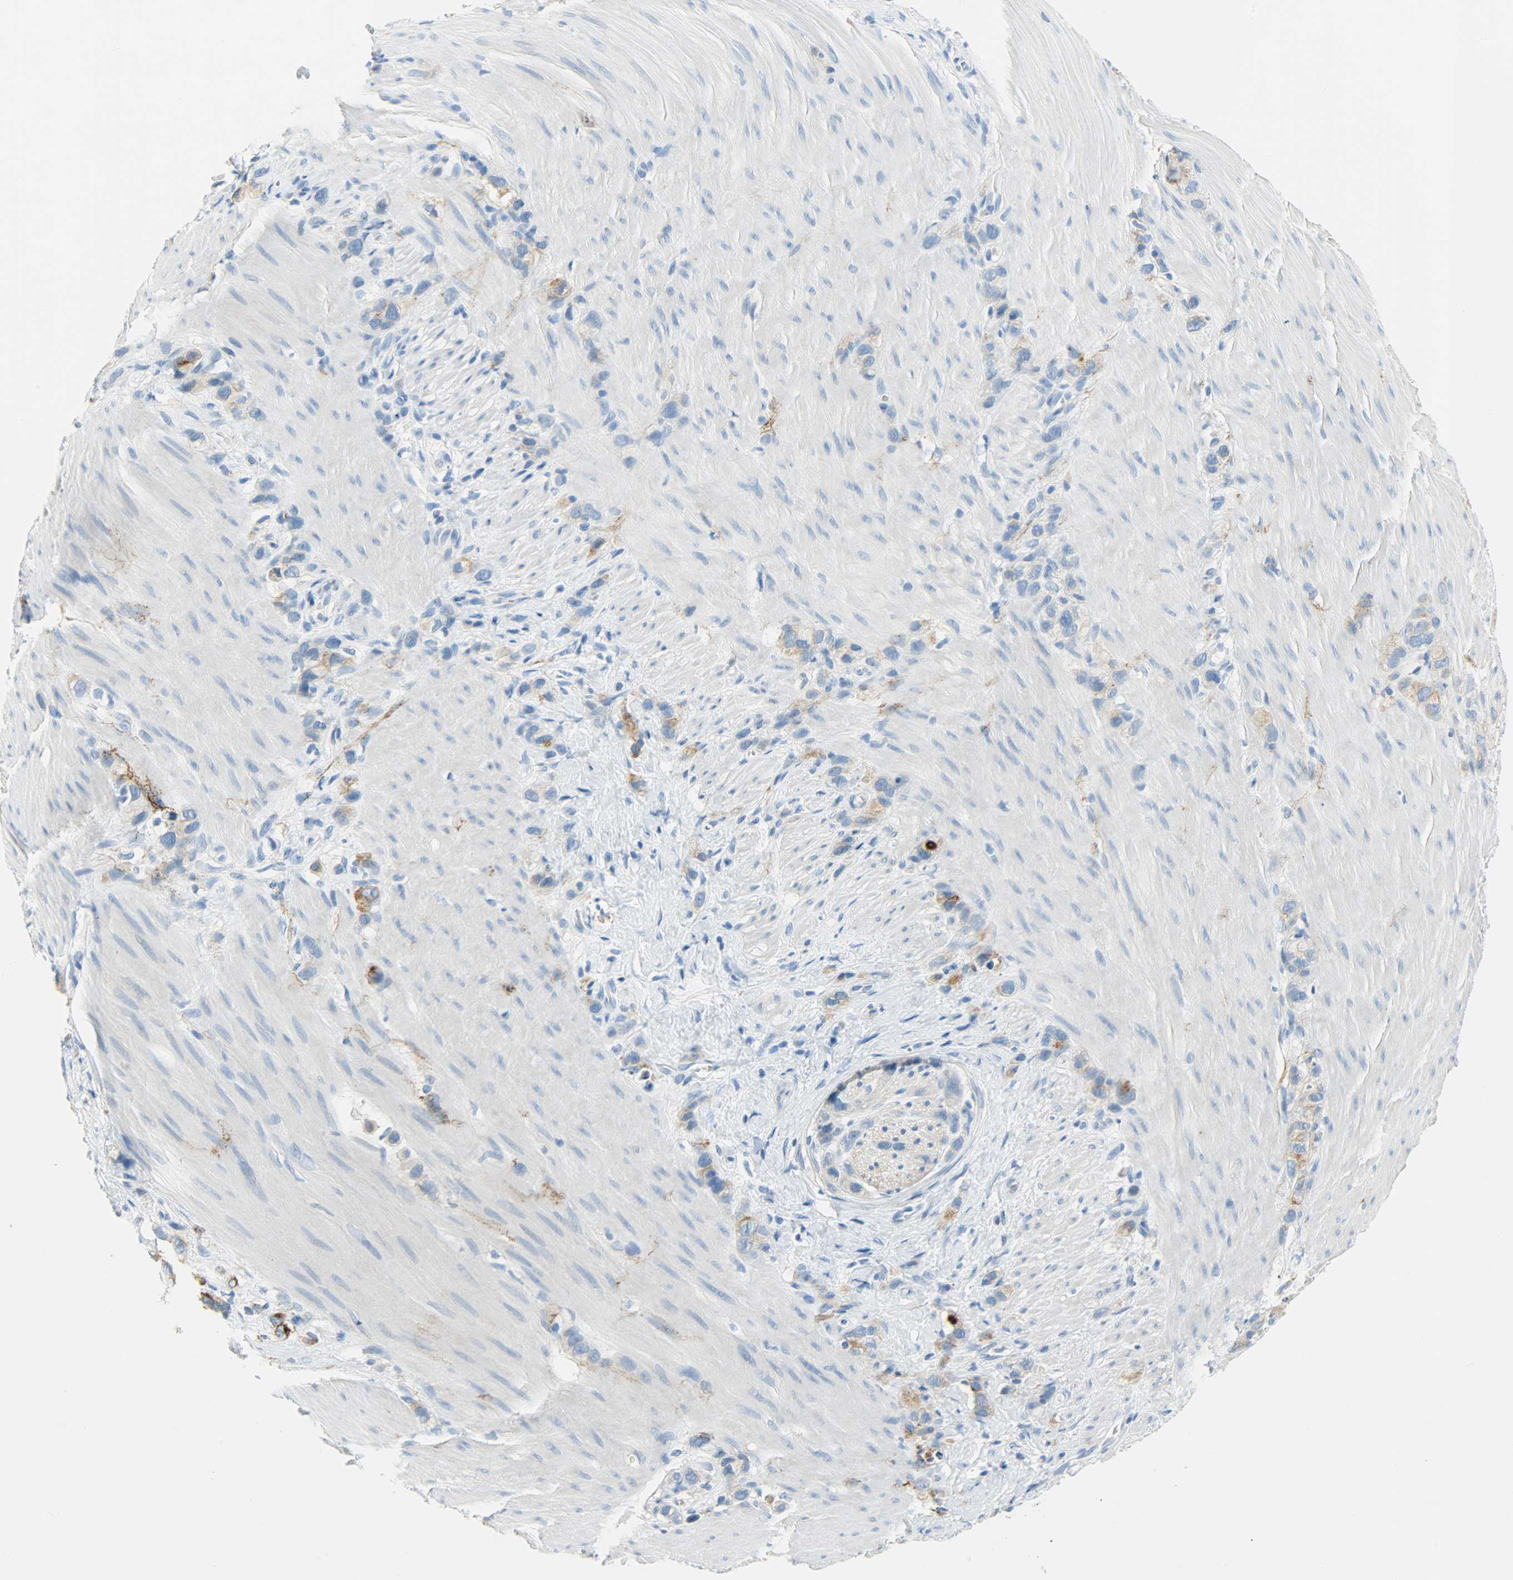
{"staining": {"intensity": "moderate", "quantity": "25%-75%", "location": "cytoplasmic/membranous"}, "tissue": "stomach cancer", "cell_type": "Tumor cells", "image_type": "cancer", "snomed": [{"axis": "morphology", "description": "Normal tissue, NOS"}, {"axis": "morphology", "description": "Adenocarcinoma, NOS"}, {"axis": "morphology", "description": "Adenocarcinoma, High grade"}, {"axis": "topography", "description": "Stomach, upper"}, {"axis": "topography", "description": "Stomach"}], "caption": "An image of human stomach adenocarcinoma (high-grade) stained for a protein demonstrates moderate cytoplasmic/membranous brown staining in tumor cells.", "gene": "PROM1", "patient": {"sex": "female", "age": 65}}